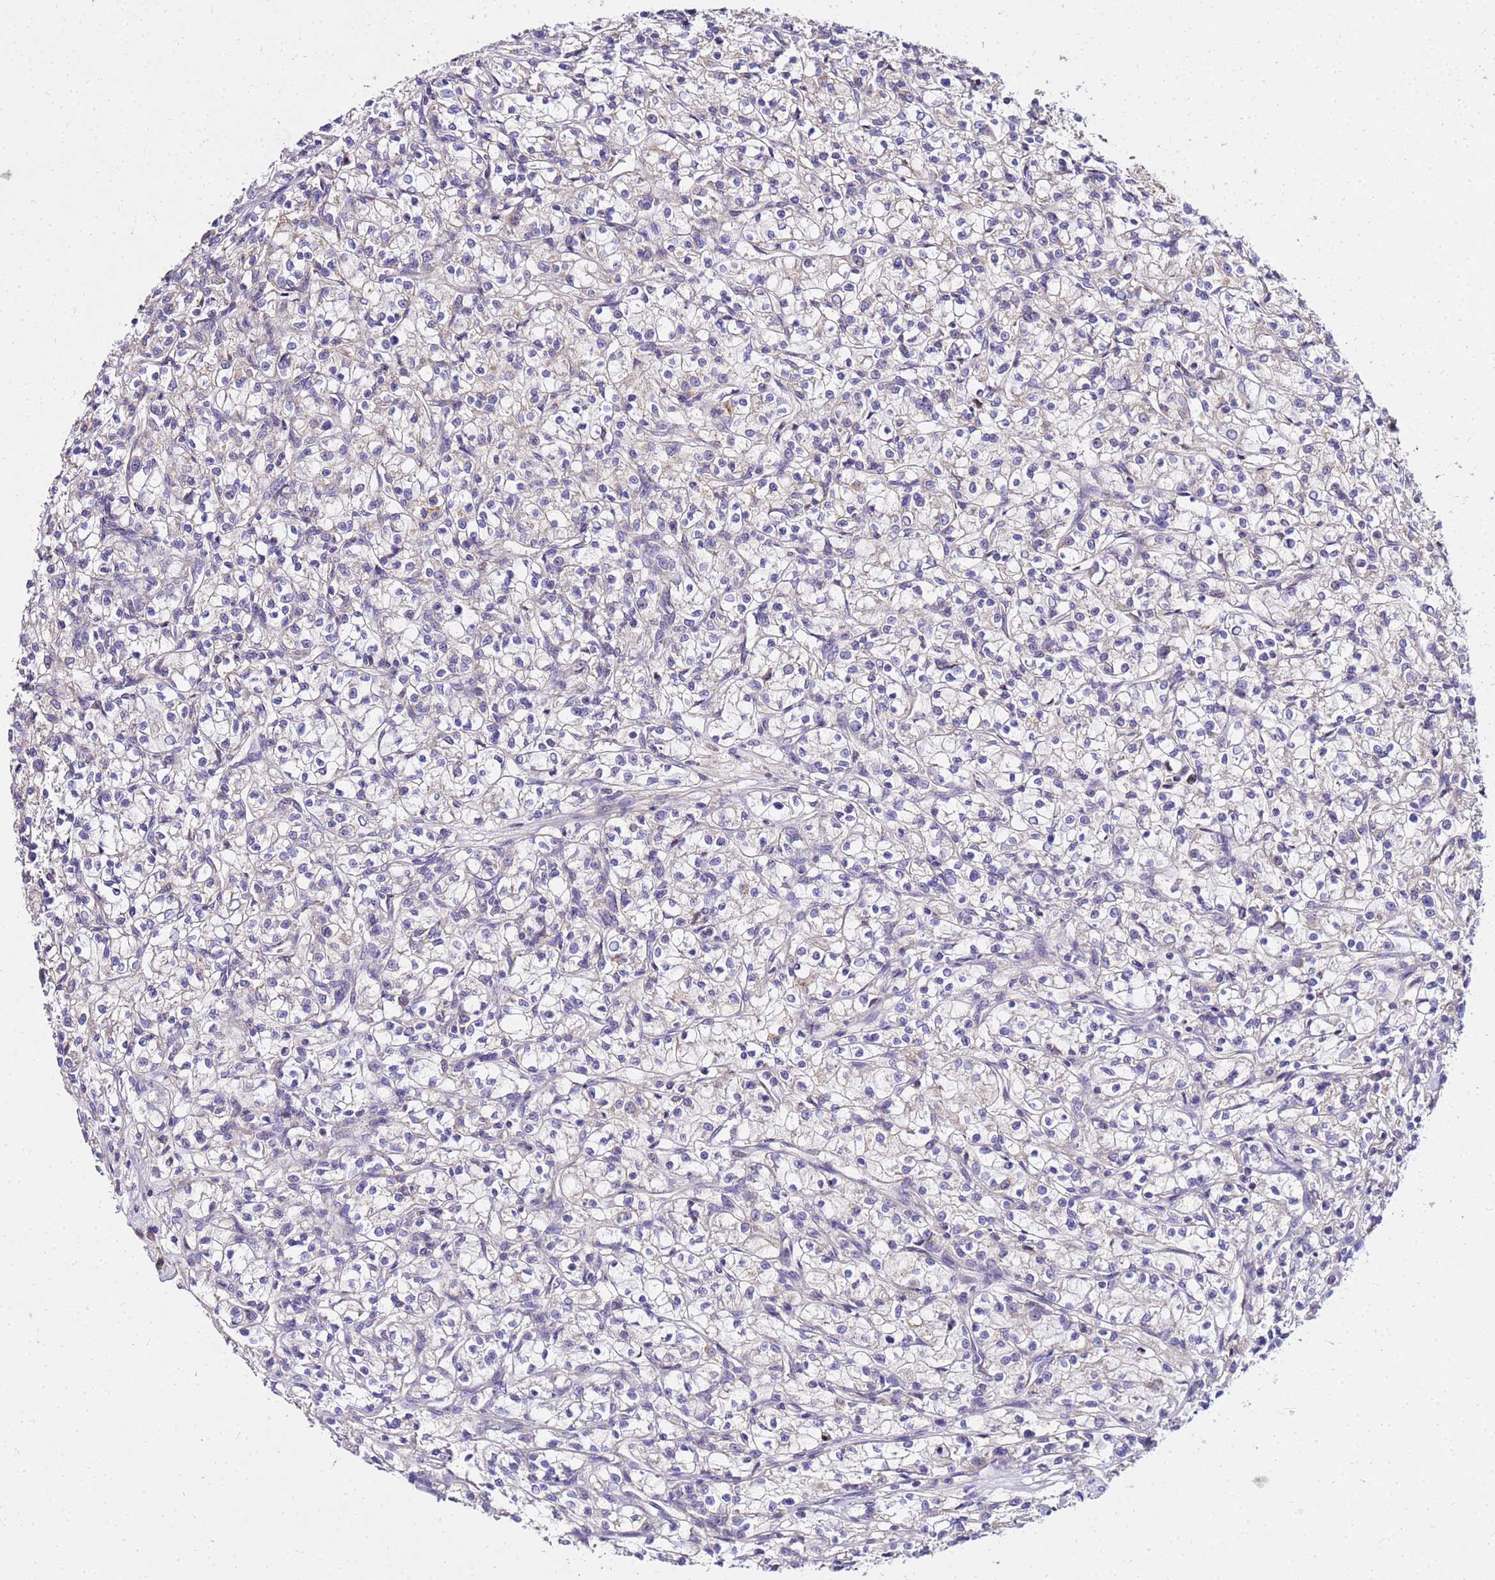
{"staining": {"intensity": "negative", "quantity": "none", "location": "none"}, "tissue": "renal cancer", "cell_type": "Tumor cells", "image_type": "cancer", "snomed": [{"axis": "morphology", "description": "Adenocarcinoma, NOS"}, {"axis": "topography", "description": "Kidney"}], "caption": "Renal cancer stained for a protein using immunohistochemistry displays no expression tumor cells.", "gene": "COX14", "patient": {"sex": "female", "age": 59}}